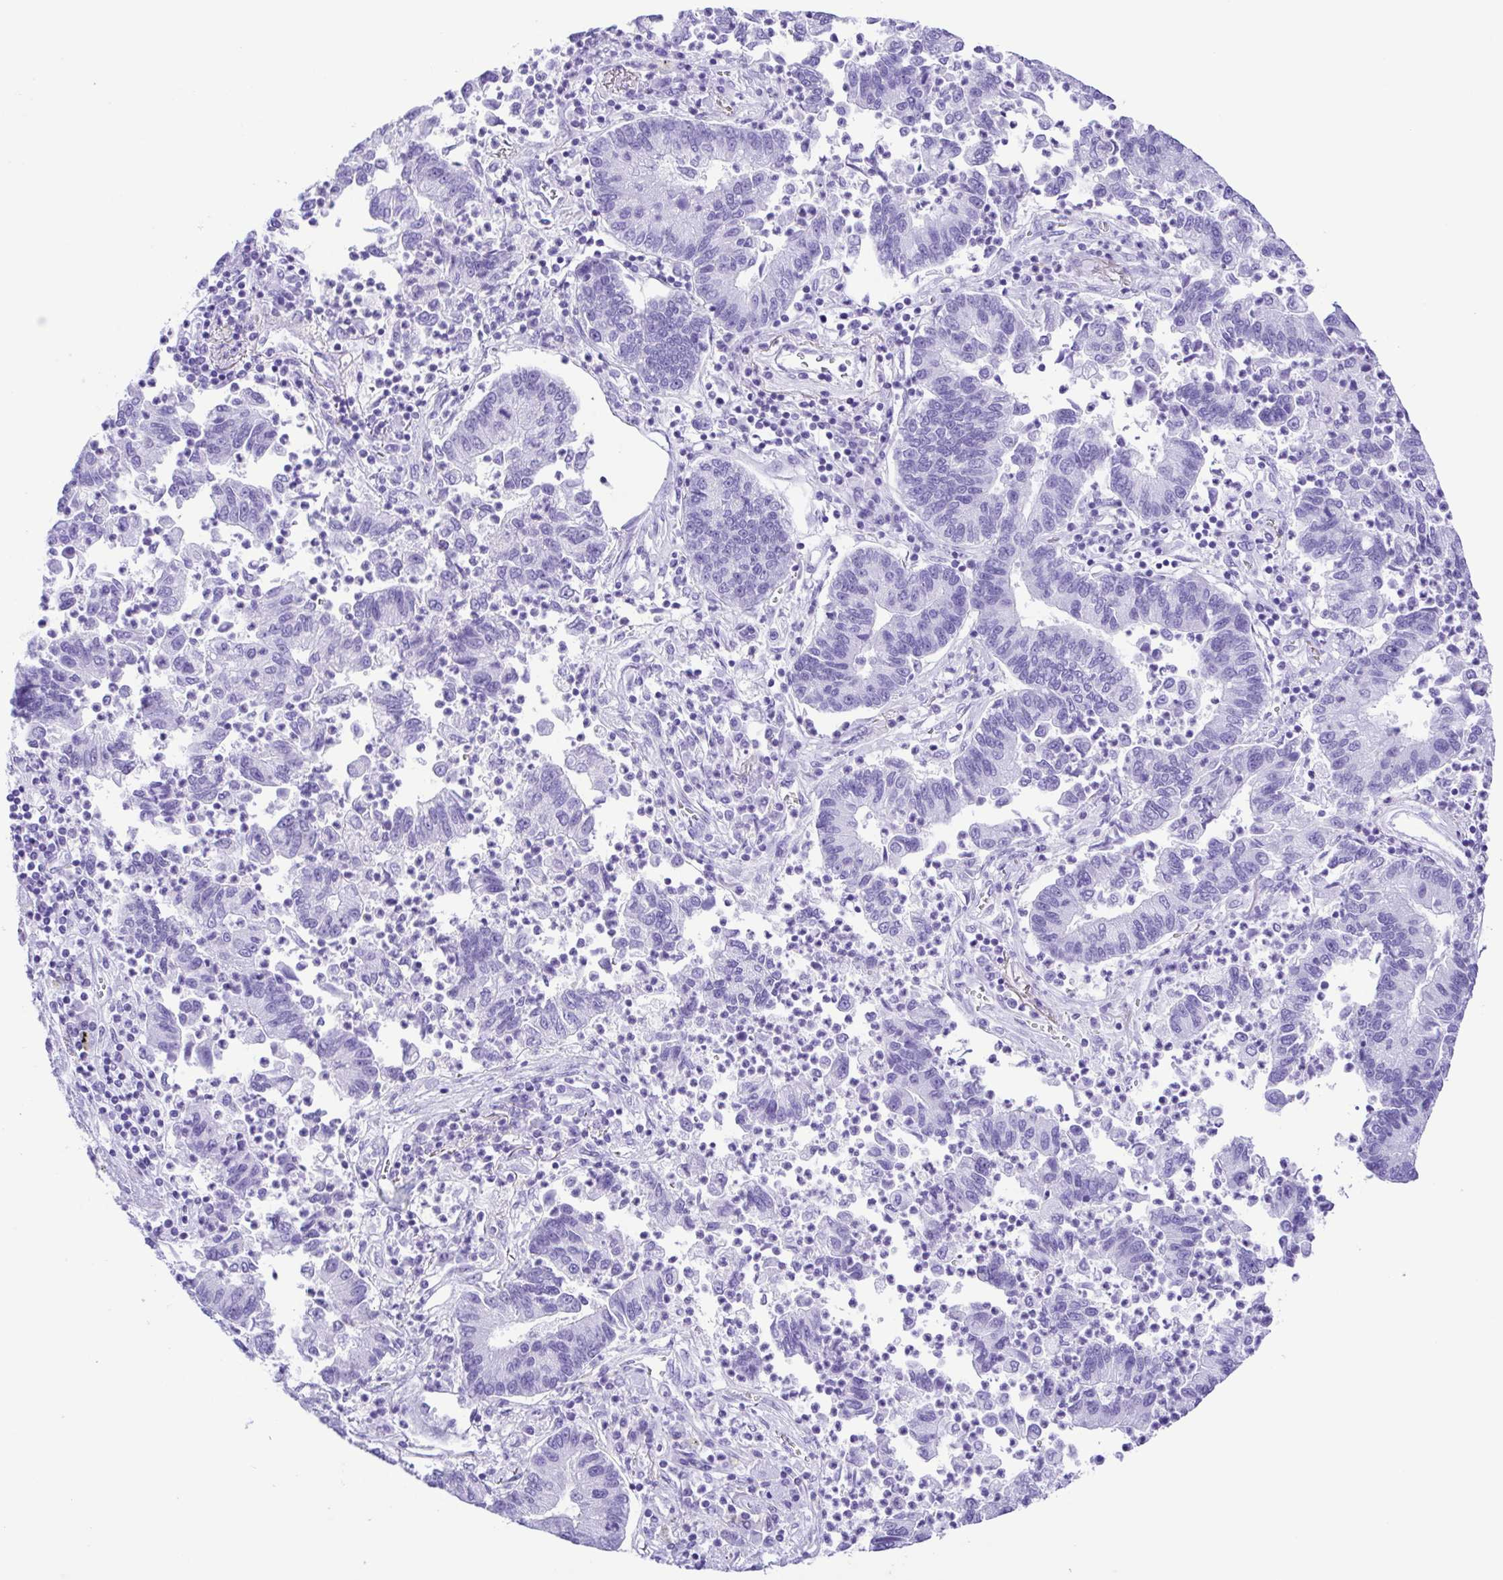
{"staining": {"intensity": "negative", "quantity": "none", "location": "none"}, "tissue": "lung cancer", "cell_type": "Tumor cells", "image_type": "cancer", "snomed": [{"axis": "morphology", "description": "Adenocarcinoma, NOS"}, {"axis": "topography", "description": "Lung"}], "caption": "IHC of lung cancer shows no positivity in tumor cells.", "gene": "ERP27", "patient": {"sex": "female", "age": 57}}